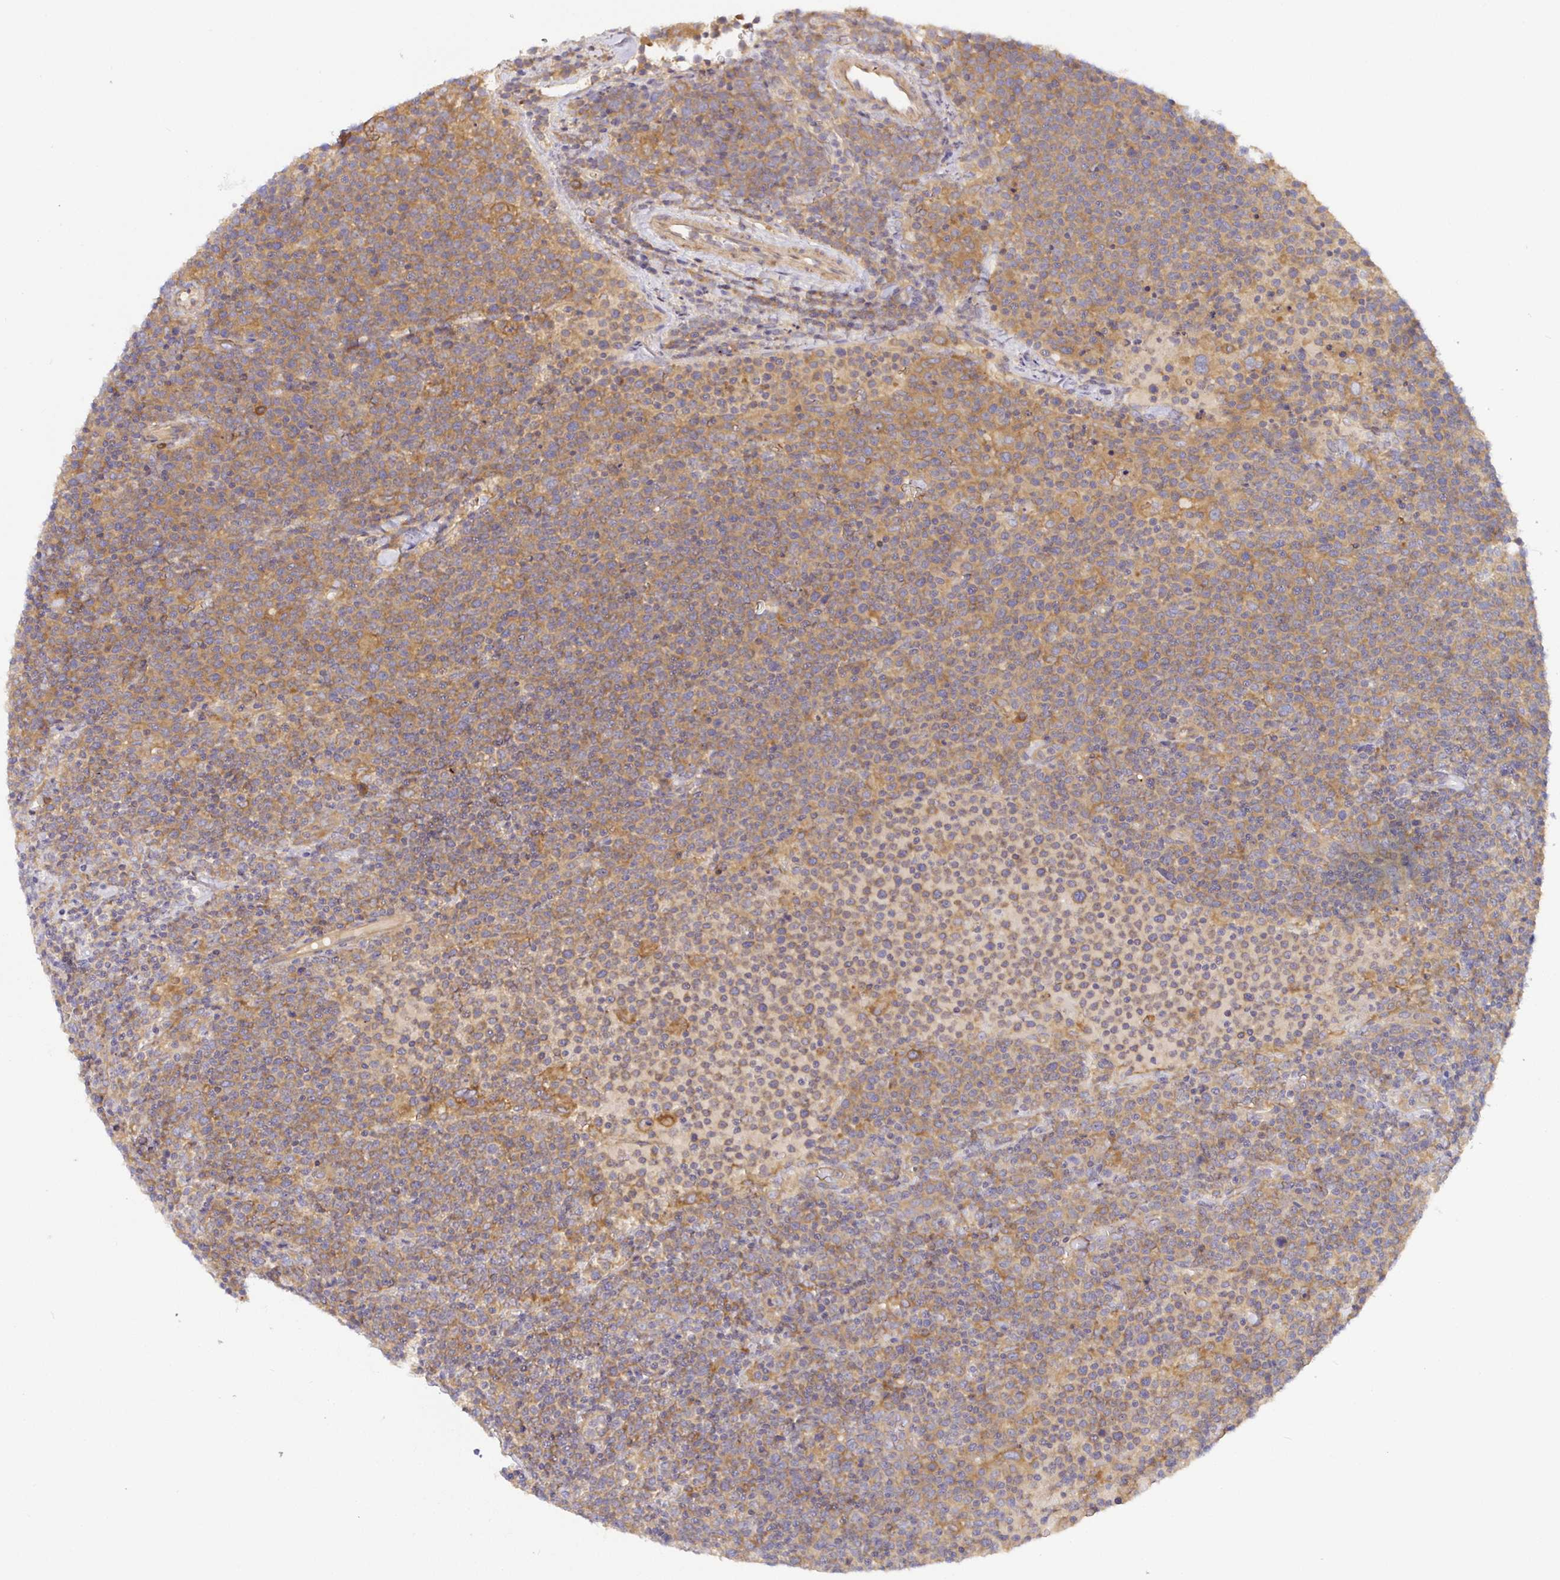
{"staining": {"intensity": "moderate", "quantity": ">75%", "location": "cytoplasmic/membranous"}, "tissue": "lymphoma", "cell_type": "Tumor cells", "image_type": "cancer", "snomed": [{"axis": "morphology", "description": "Malignant lymphoma, non-Hodgkin's type, High grade"}, {"axis": "topography", "description": "Lymph node"}], "caption": "Human lymphoma stained for a protein (brown) shows moderate cytoplasmic/membranous positive expression in about >75% of tumor cells.", "gene": "SNX8", "patient": {"sex": "male", "age": 61}}